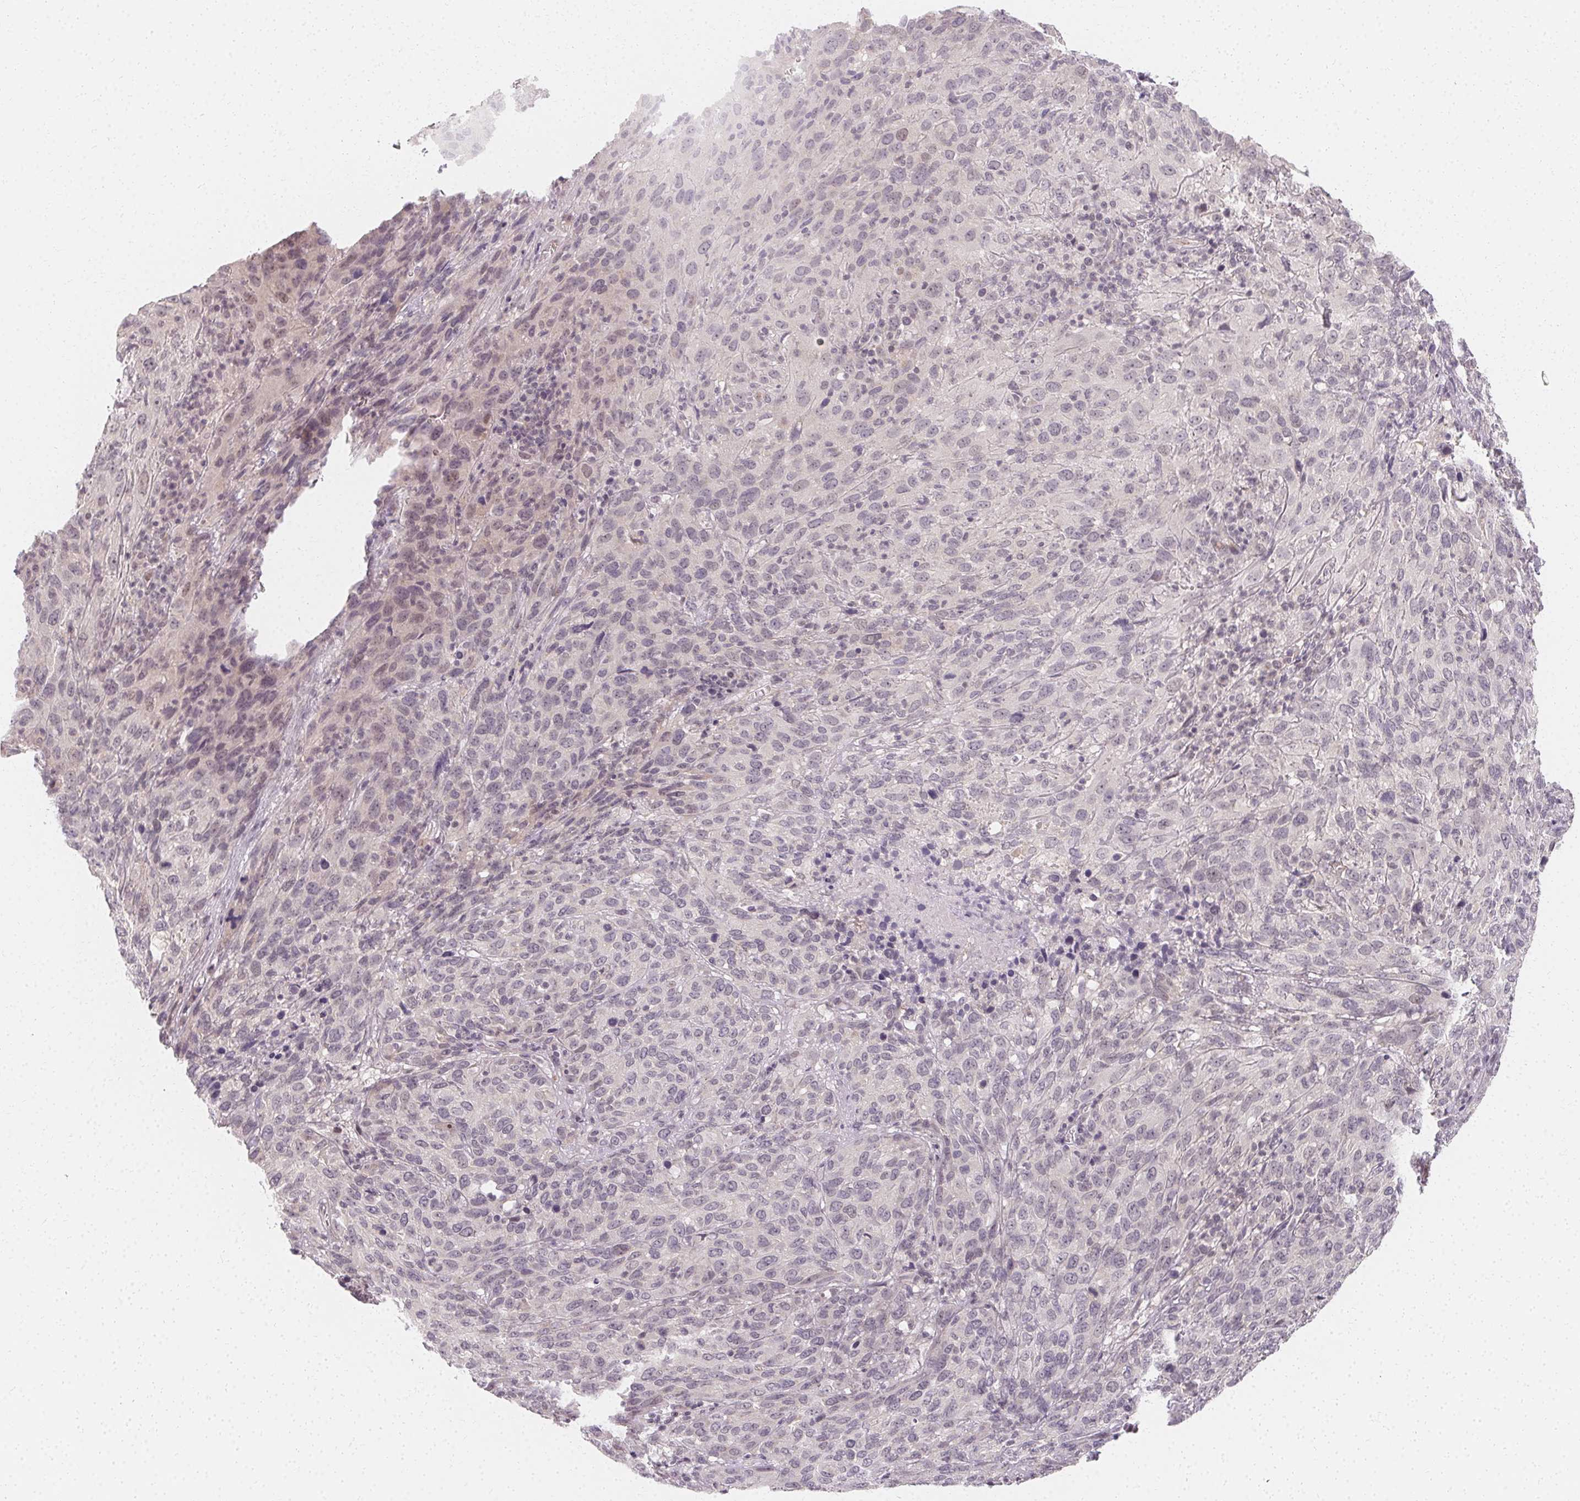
{"staining": {"intensity": "negative", "quantity": "none", "location": "none"}, "tissue": "cervical cancer", "cell_type": "Tumor cells", "image_type": "cancer", "snomed": [{"axis": "morphology", "description": "Squamous cell carcinoma, NOS"}, {"axis": "topography", "description": "Cervix"}], "caption": "A micrograph of cervical cancer stained for a protein exhibits no brown staining in tumor cells.", "gene": "CLCNKB", "patient": {"sex": "female", "age": 51}}